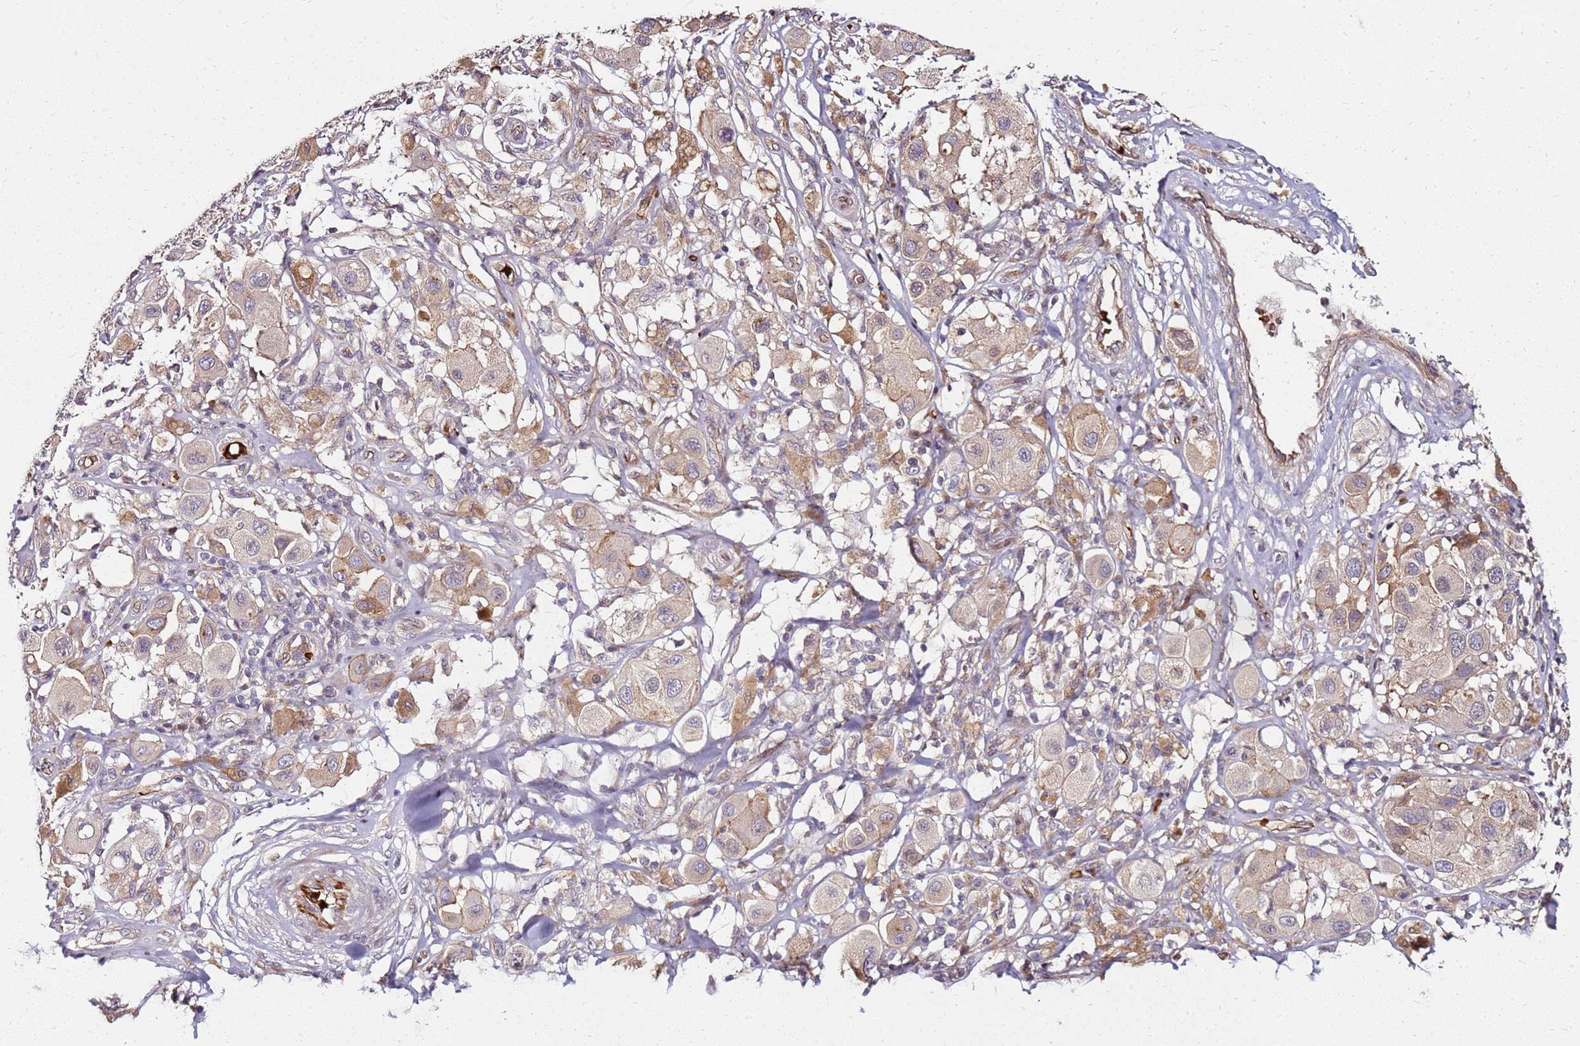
{"staining": {"intensity": "weak", "quantity": "25%-75%", "location": "cytoplasmic/membranous"}, "tissue": "melanoma", "cell_type": "Tumor cells", "image_type": "cancer", "snomed": [{"axis": "morphology", "description": "Malignant melanoma, Metastatic site"}, {"axis": "topography", "description": "Skin"}], "caption": "A high-resolution micrograph shows immunohistochemistry staining of malignant melanoma (metastatic site), which displays weak cytoplasmic/membranous staining in about 25%-75% of tumor cells. Using DAB (brown) and hematoxylin (blue) stains, captured at high magnification using brightfield microscopy.", "gene": "RNF11", "patient": {"sex": "male", "age": 41}}